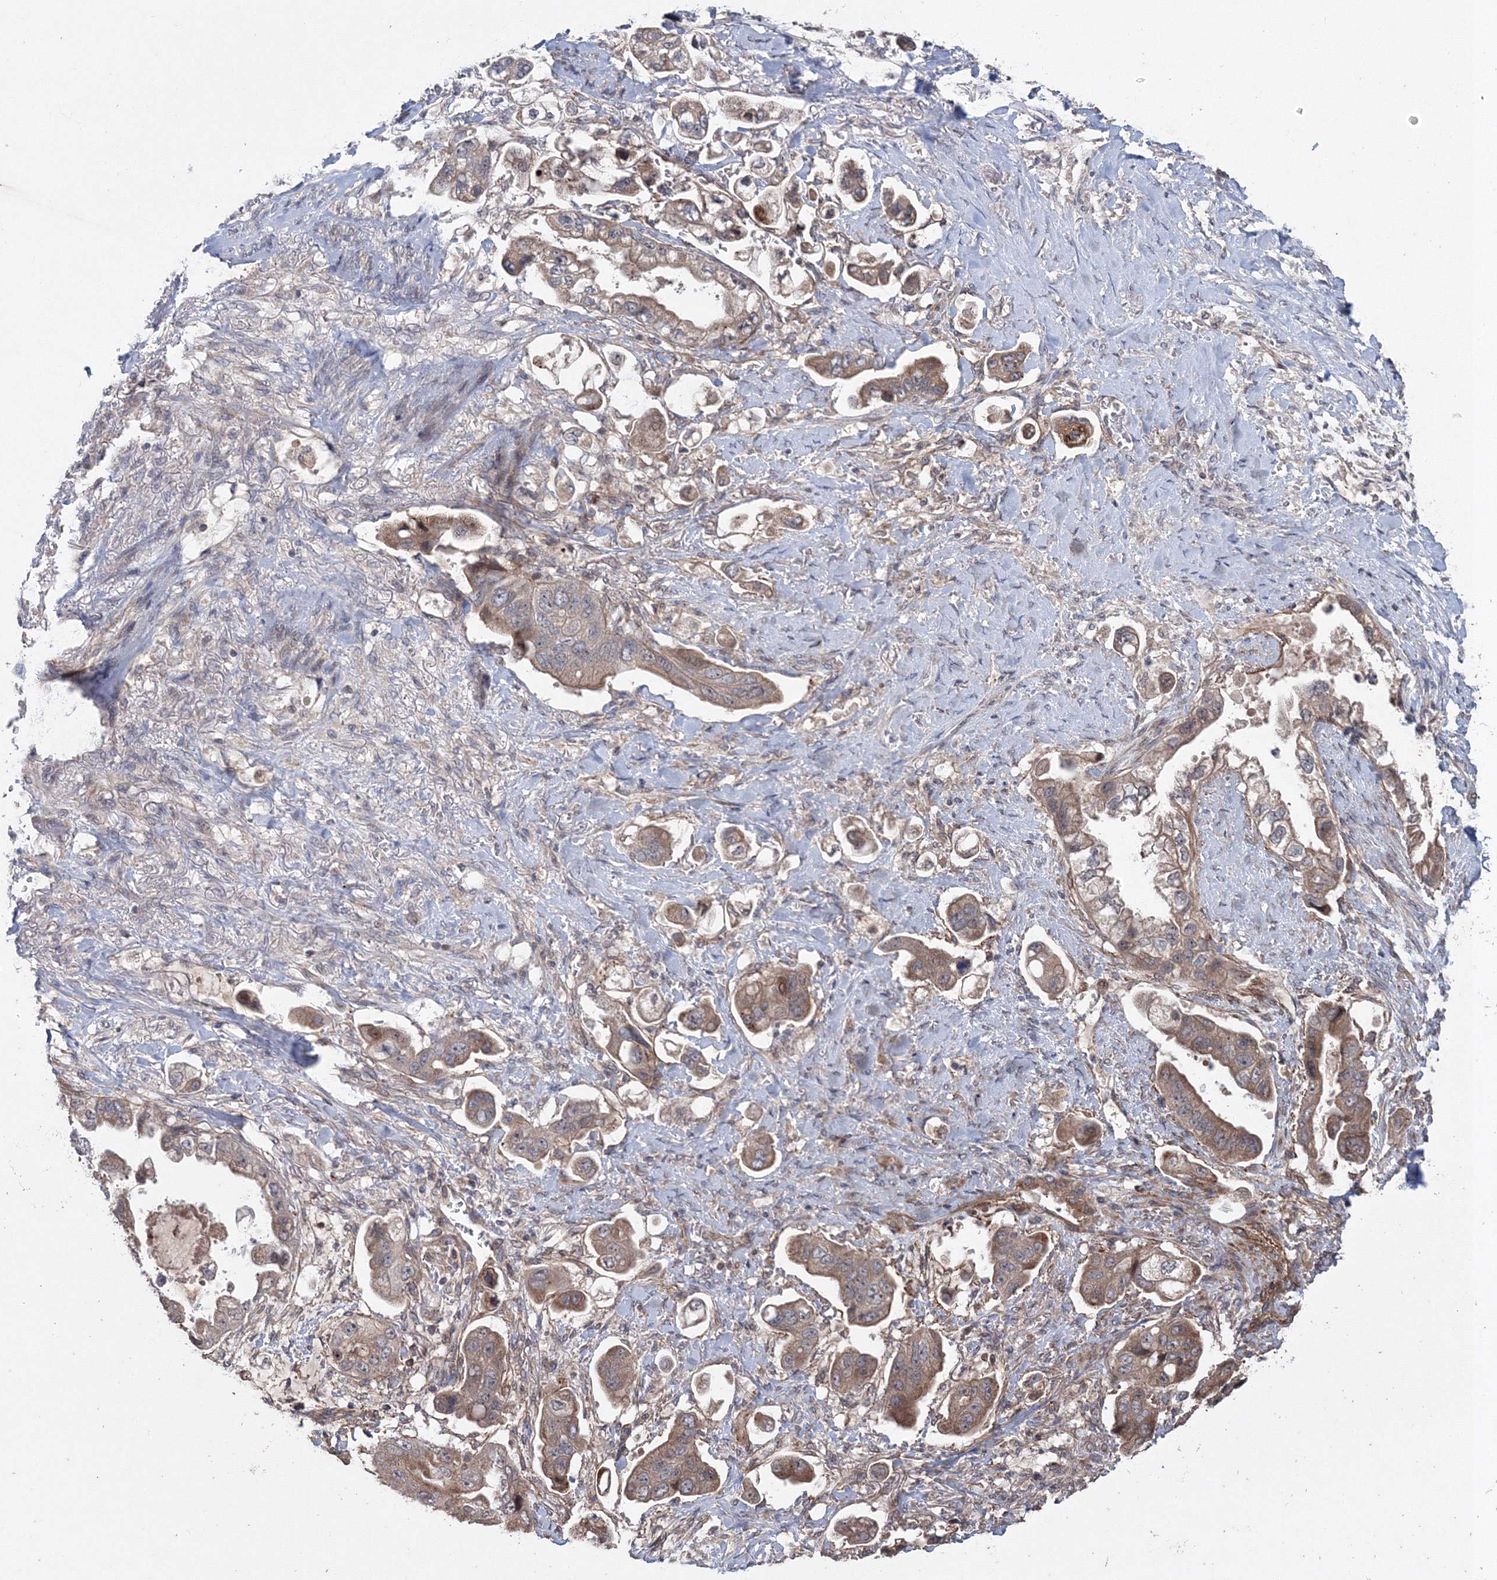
{"staining": {"intensity": "moderate", "quantity": ">75%", "location": "cytoplasmic/membranous"}, "tissue": "stomach cancer", "cell_type": "Tumor cells", "image_type": "cancer", "snomed": [{"axis": "morphology", "description": "Adenocarcinoma, NOS"}, {"axis": "topography", "description": "Stomach"}], "caption": "Human stomach adenocarcinoma stained for a protein (brown) exhibits moderate cytoplasmic/membranous positive expression in approximately >75% of tumor cells.", "gene": "NOA1", "patient": {"sex": "male", "age": 62}}